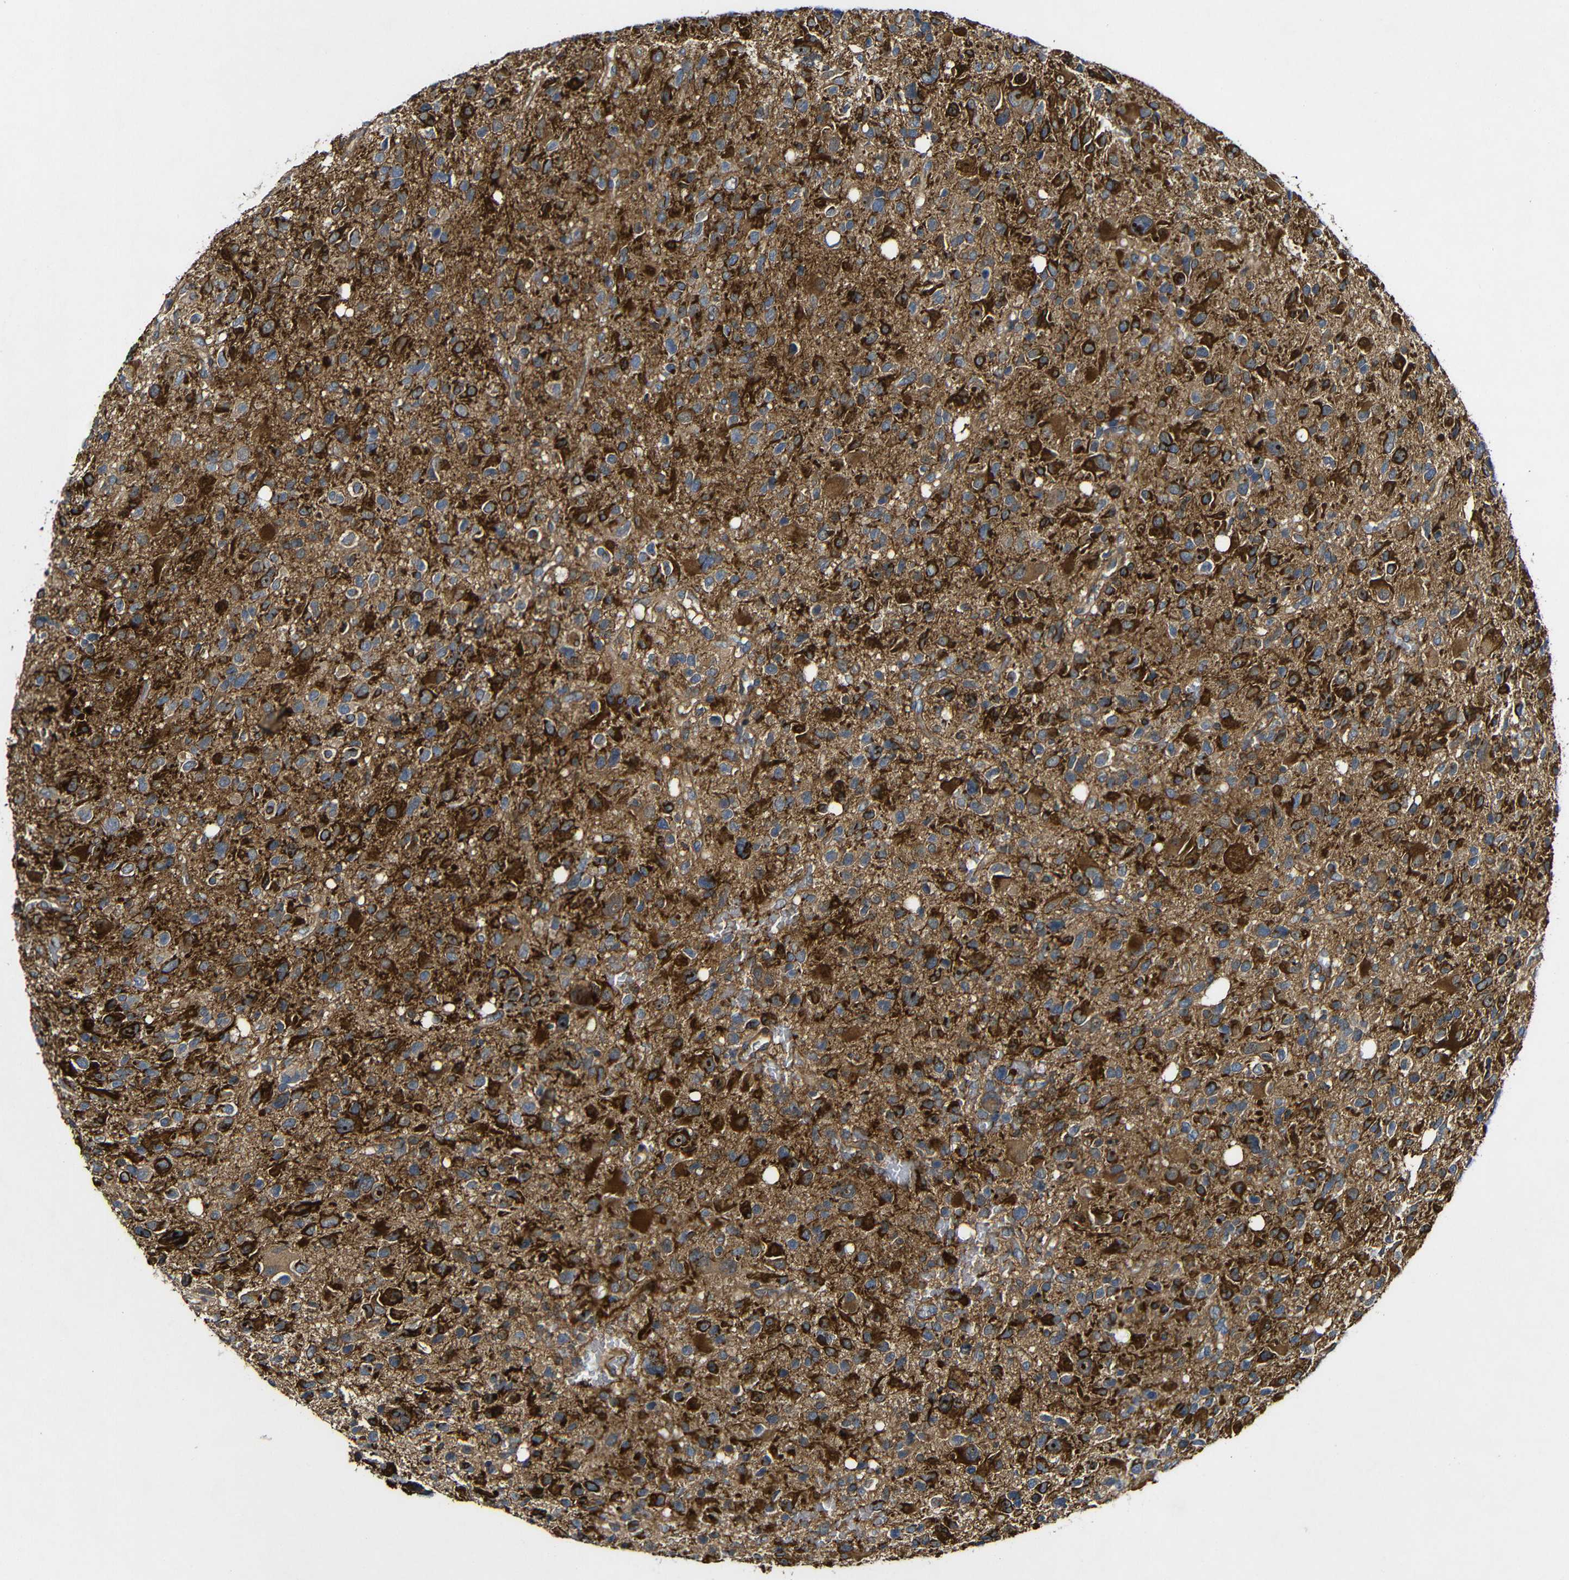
{"staining": {"intensity": "strong", "quantity": "25%-75%", "location": "cytoplasmic/membranous"}, "tissue": "glioma", "cell_type": "Tumor cells", "image_type": "cancer", "snomed": [{"axis": "morphology", "description": "Glioma, malignant, High grade"}, {"axis": "topography", "description": "Brain"}], "caption": "Protein analysis of malignant high-grade glioma tissue exhibits strong cytoplasmic/membranous positivity in about 25%-75% of tumor cells.", "gene": "GSDME", "patient": {"sex": "male", "age": 48}}